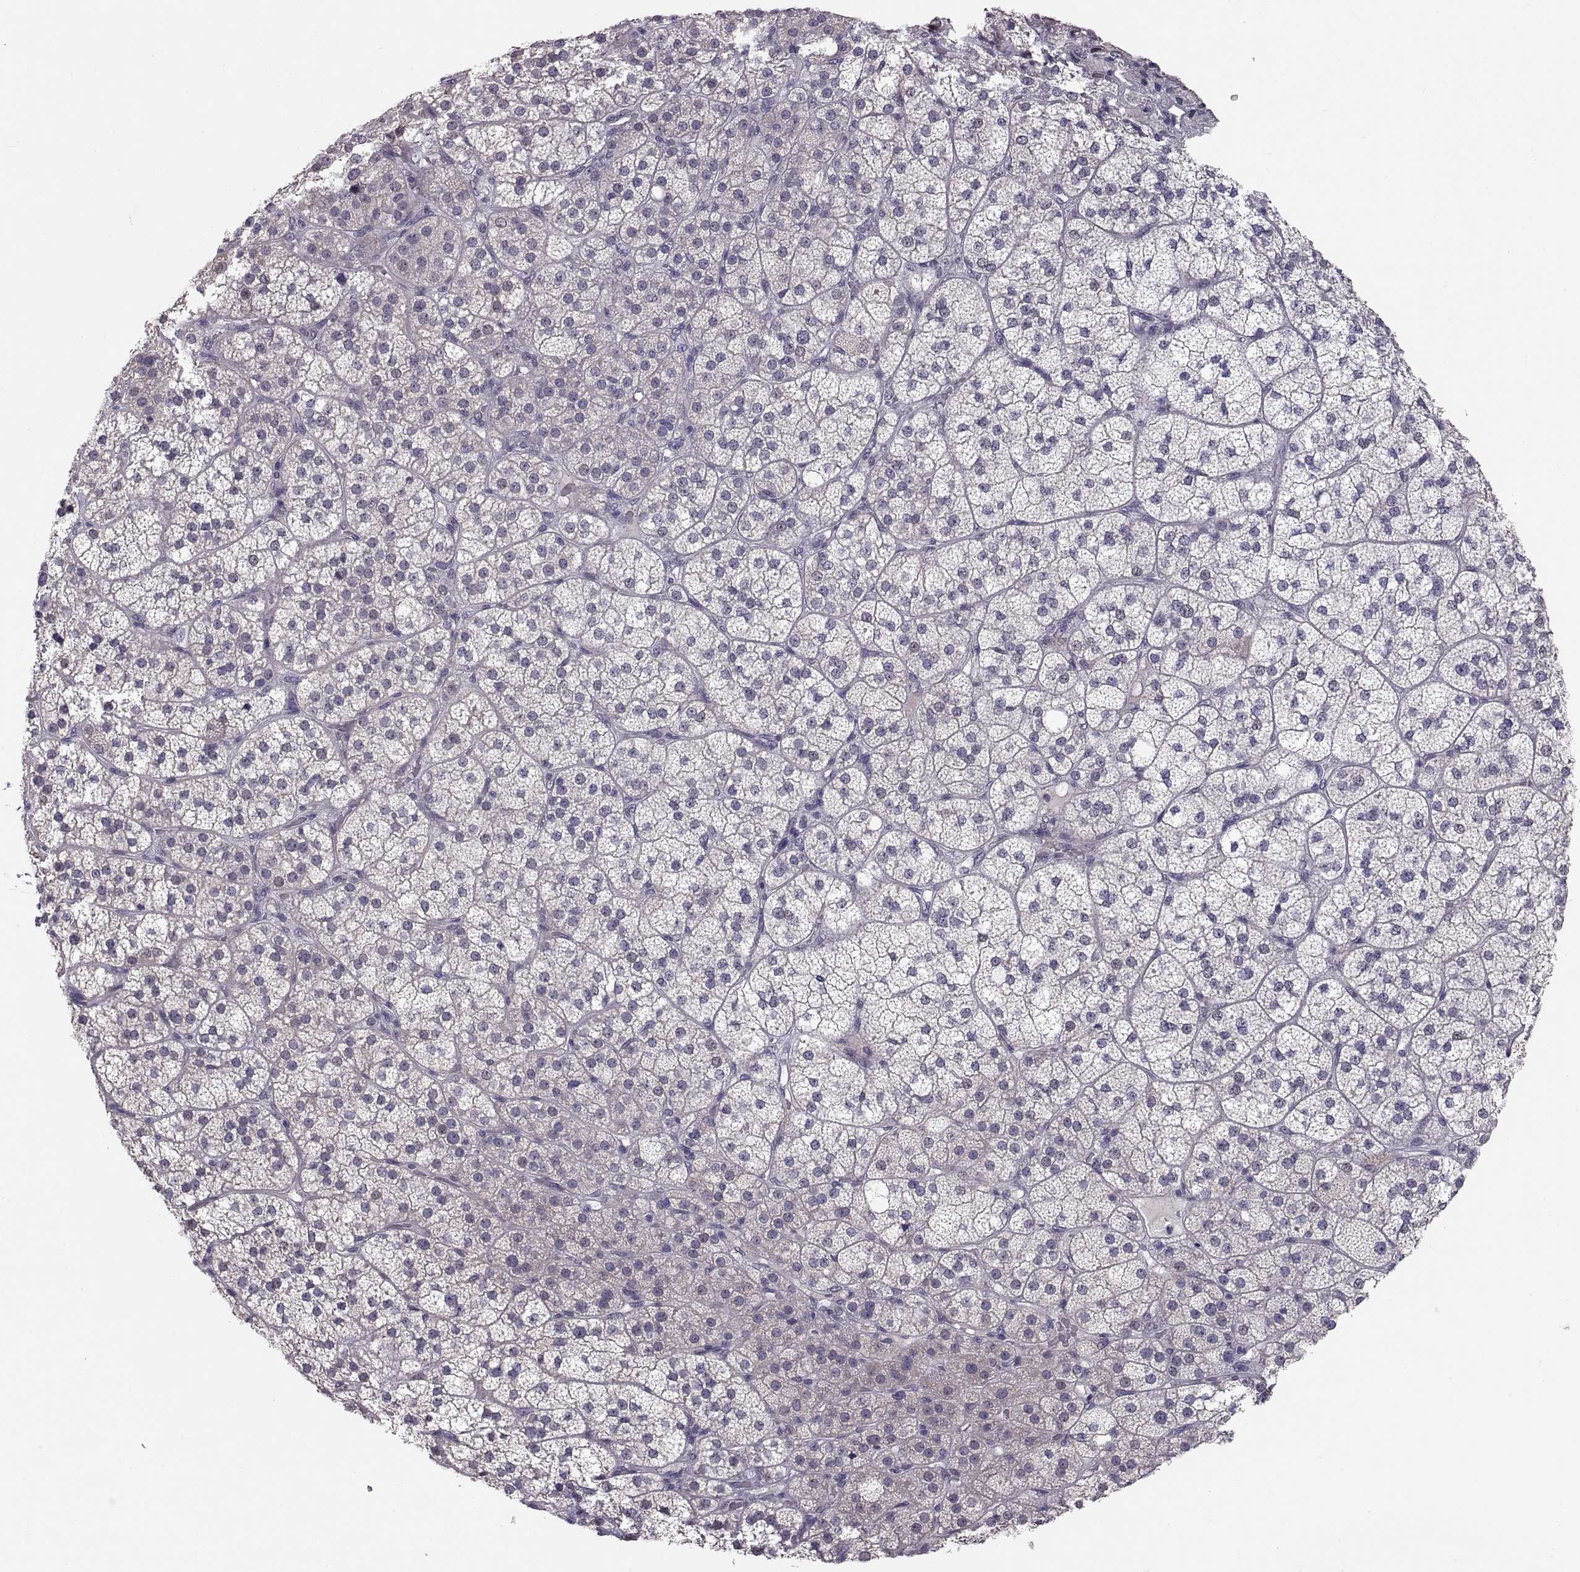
{"staining": {"intensity": "negative", "quantity": "none", "location": "none"}, "tissue": "adrenal gland", "cell_type": "Glandular cells", "image_type": "normal", "snomed": [{"axis": "morphology", "description": "Normal tissue, NOS"}, {"axis": "topography", "description": "Adrenal gland"}], "caption": "Immunohistochemistry of normal human adrenal gland displays no staining in glandular cells. The staining was performed using DAB to visualize the protein expression in brown, while the nuclei were stained in blue with hematoxylin (Magnification: 20x).", "gene": "PAX2", "patient": {"sex": "female", "age": 60}}